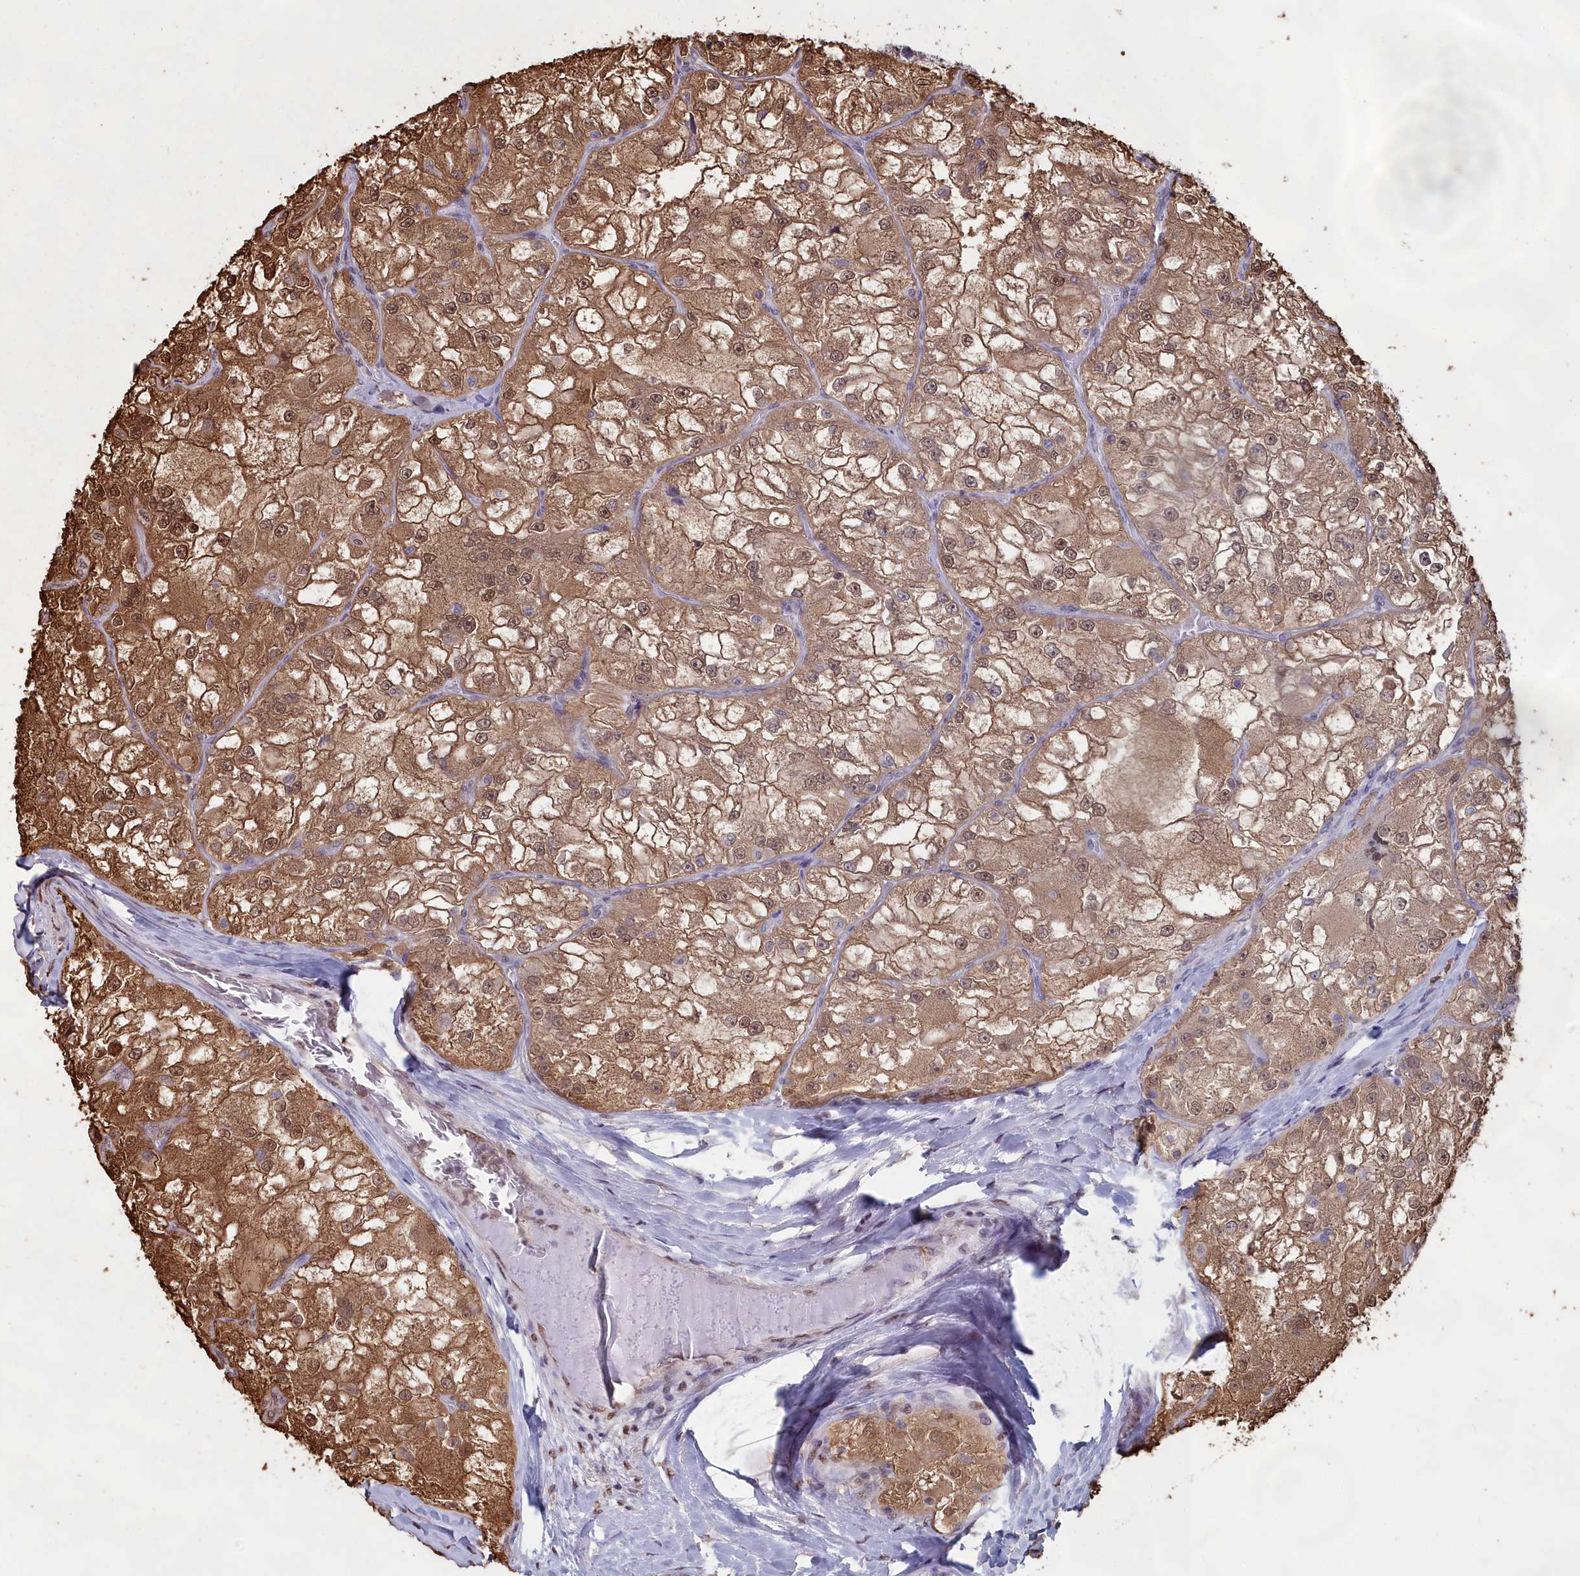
{"staining": {"intensity": "moderate", "quantity": ">75%", "location": "cytoplasmic/membranous,nuclear"}, "tissue": "renal cancer", "cell_type": "Tumor cells", "image_type": "cancer", "snomed": [{"axis": "morphology", "description": "Adenocarcinoma, NOS"}, {"axis": "topography", "description": "Kidney"}], "caption": "Moderate cytoplasmic/membranous and nuclear staining for a protein is identified in about >75% of tumor cells of adenocarcinoma (renal) using IHC.", "gene": "GAPDH", "patient": {"sex": "female", "age": 72}}